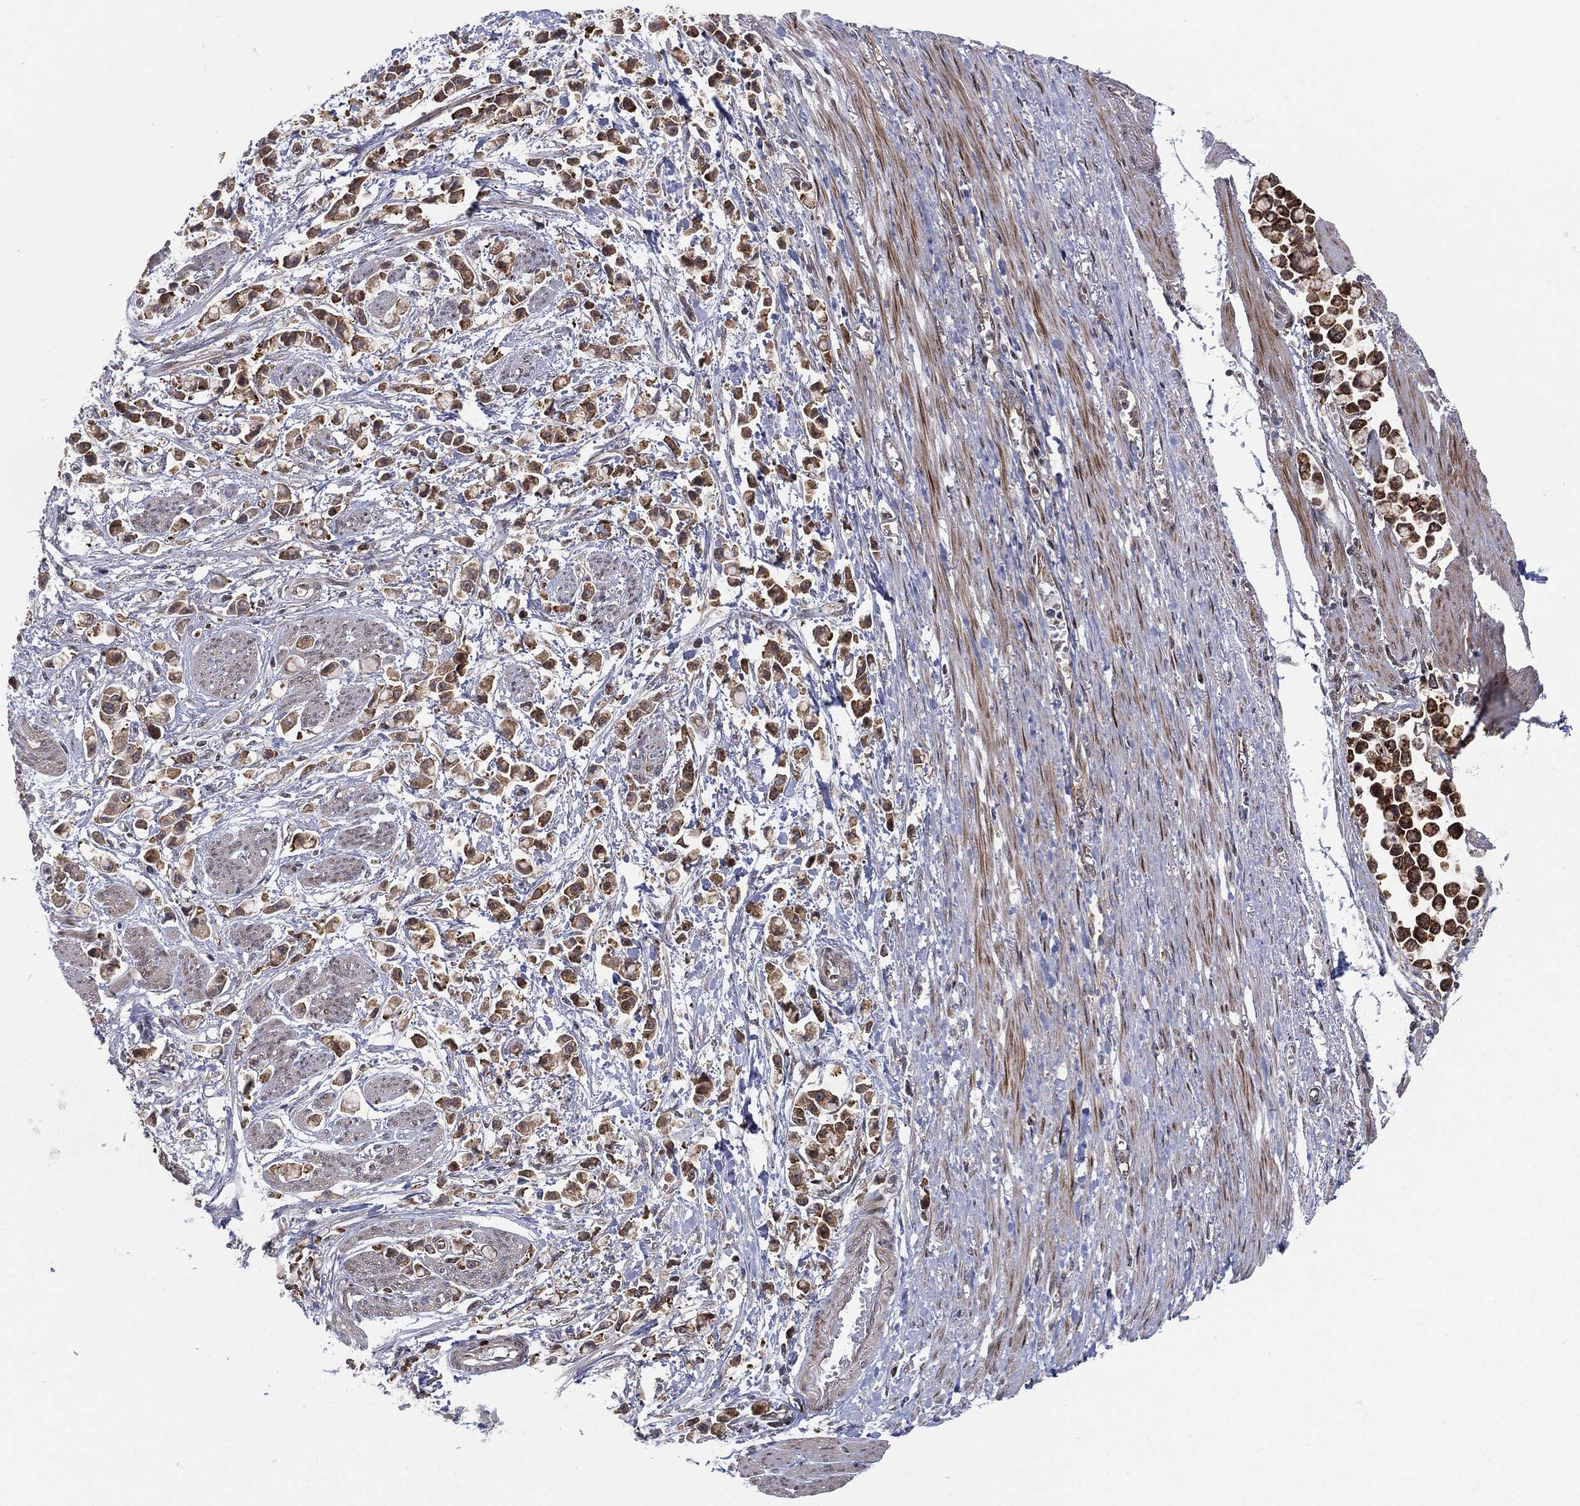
{"staining": {"intensity": "strong", "quantity": ">75%", "location": "cytoplasmic/membranous"}, "tissue": "stomach cancer", "cell_type": "Tumor cells", "image_type": "cancer", "snomed": [{"axis": "morphology", "description": "Adenocarcinoma, NOS"}, {"axis": "topography", "description": "Stomach"}], "caption": "Adenocarcinoma (stomach) tissue exhibits strong cytoplasmic/membranous expression in approximately >75% of tumor cells", "gene": "TMTC4", "patient": {"sex": "female", "age": 81}}